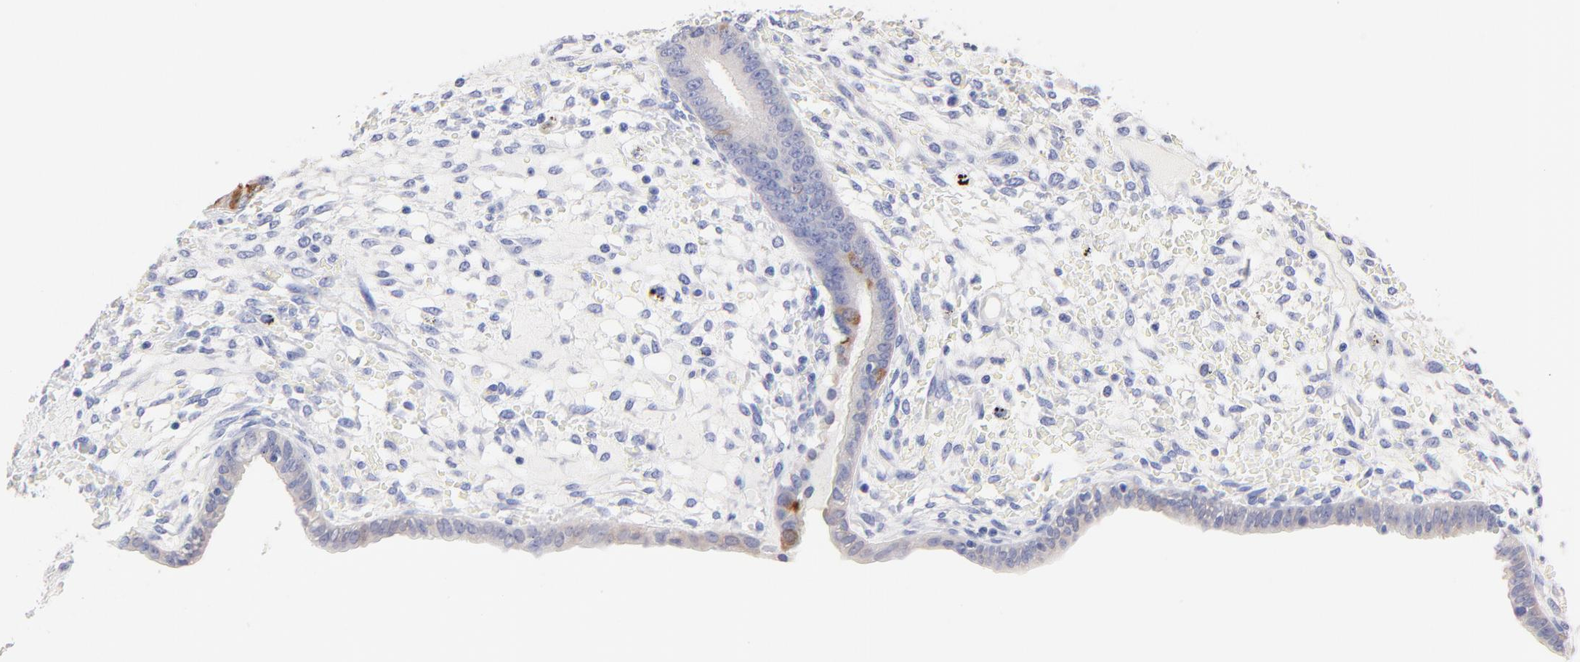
{"staining": {"intensity": "negative", "quantity": "none", "location": "none"}, "tissue": "endometrium", "cell_type": "Cells in endometrial stroma", "image_type": "normal", "snomed": [{"axis": "morphology", "description": "Normal tissue, NOS"}, {"axis": "topography", "description": "Endometrium"}], "caption": "Immunohistochemical staining of unremarkable endometrium exhibits no significant expression in cells in endometrial stroma. (Brightfield microscopy of DAB immunohistochemistry (IHC) at high magnification).", "gene": "CFAP57", "patient": {"sex": "female", "age": 42}}